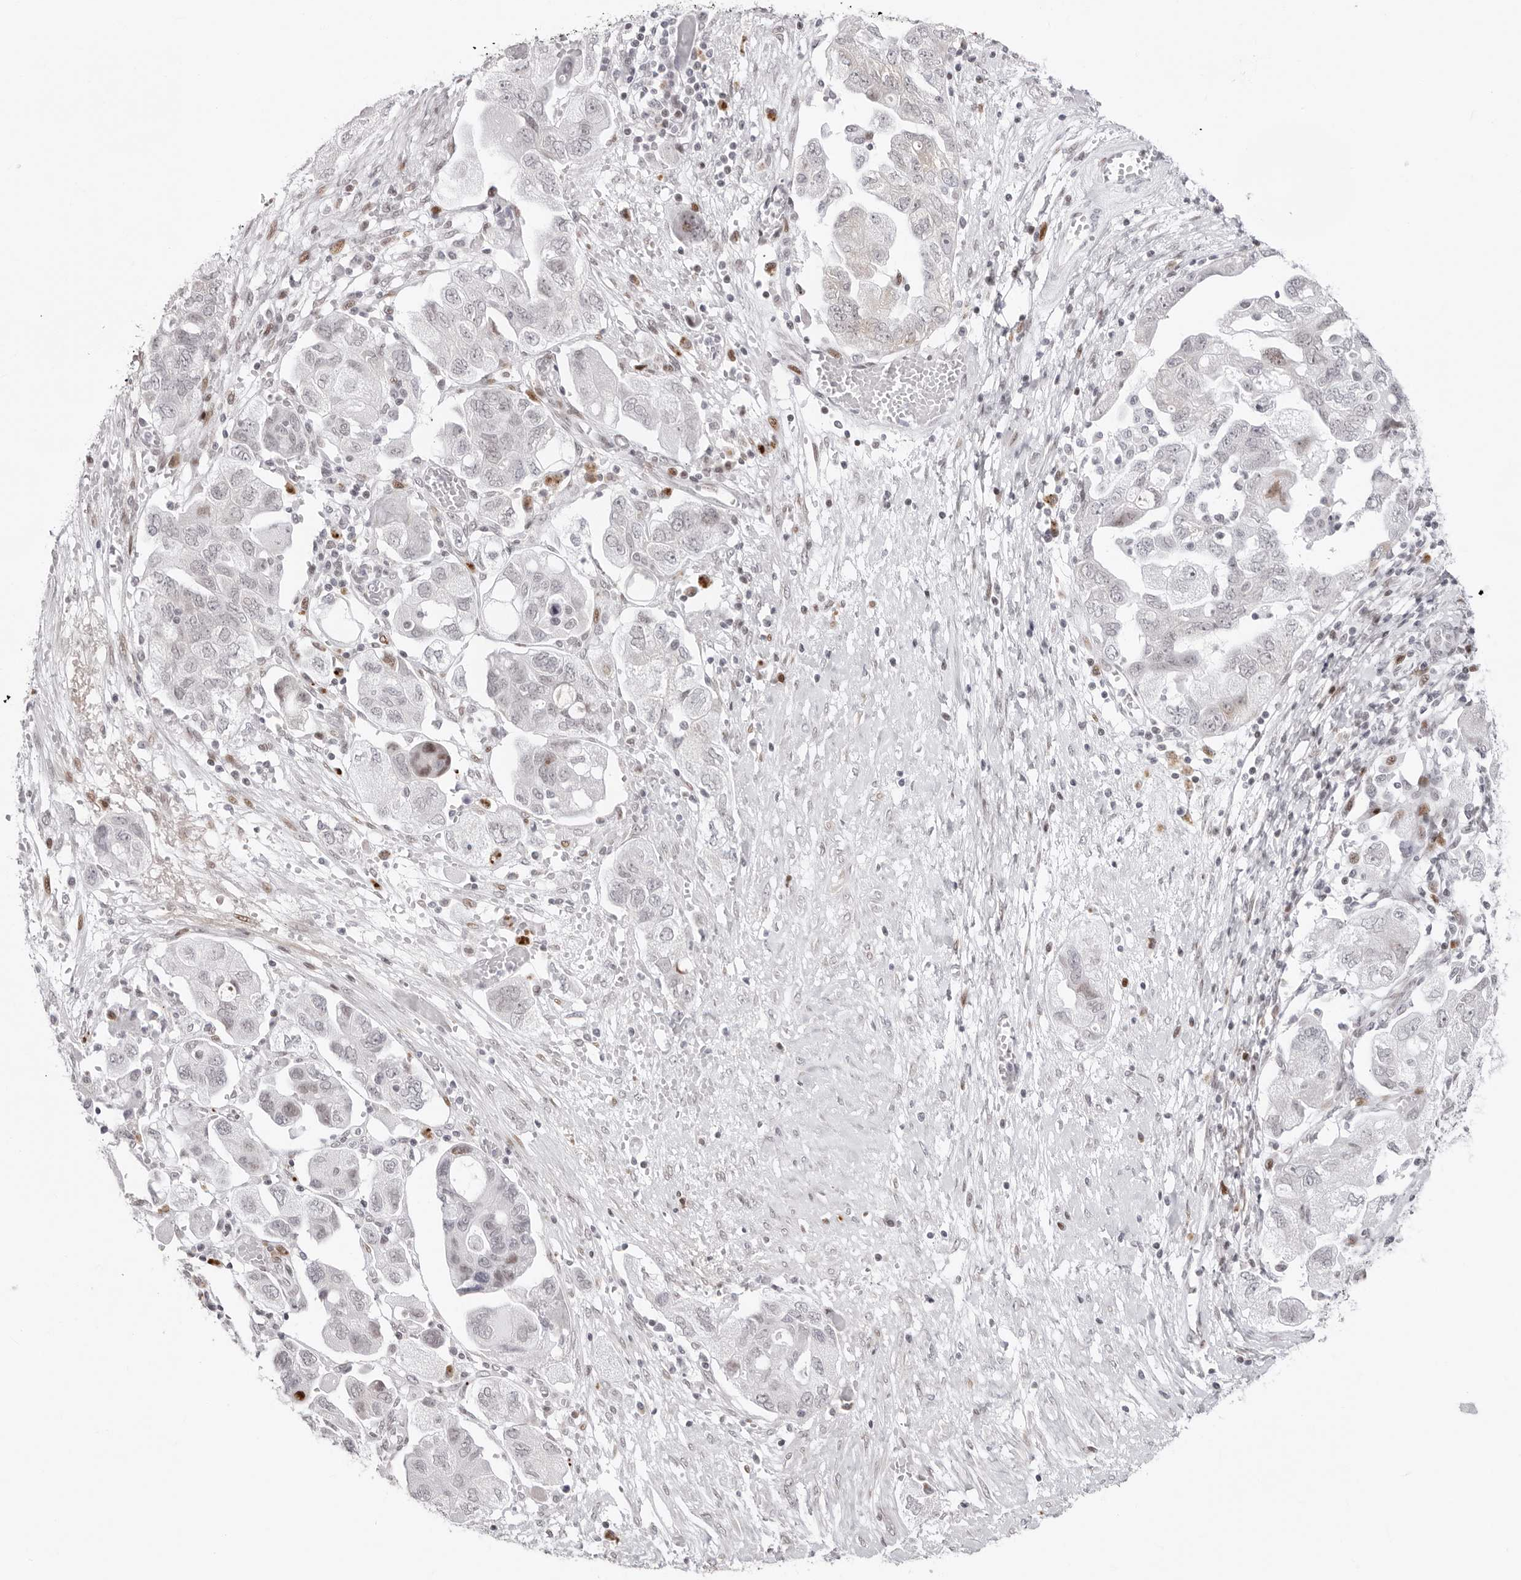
{"staining": {"intensity": "negative", "quantity": "none", "location": "none"}, "tissue": "ovarian cancer", "cell_type": "Tumor cells", "image_type": "cancer", "snomed": [{"axis": "morphology", "description": "Carcinoma, NOS"}, {"axis": "morphology", "description": "Cystadenocarcinoma, serous, NOS"}, {"axis": "topography", "description": "Ovary"}], "caption": "There is no significant positivity in tumor cells of ovarian cancer (carcinoma).", "gene": "NTPCR", "patient": {"sex": "female", "age": 69}}